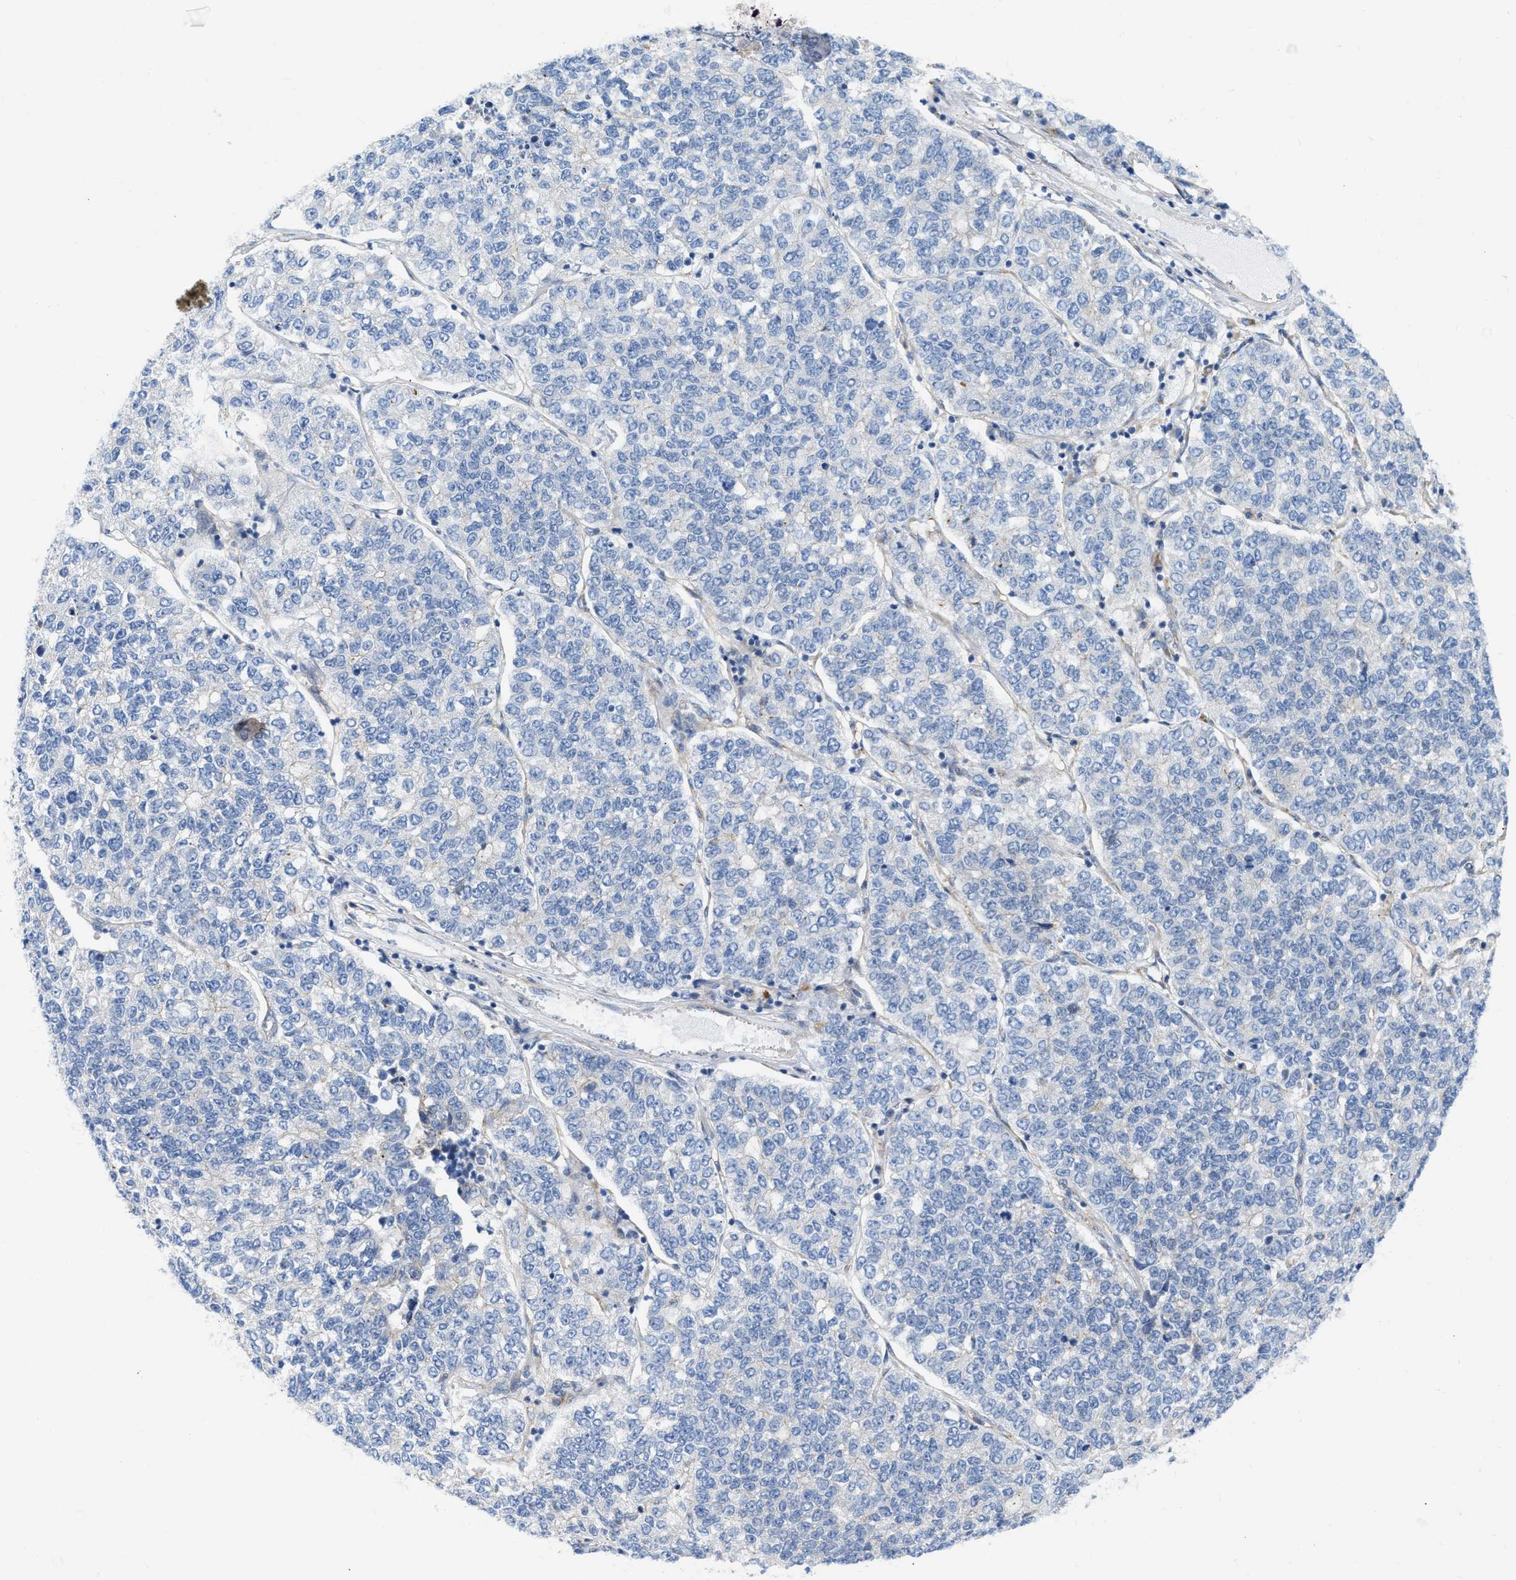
{"staining": {"intensity": "negative", "quantity": "none", "location": "none"}, "tissue": "lung cancer", "cell_type": "Tumor cells", "image_type": "cancer", "snomed": [{"axis": "morphology", "description": "Adenocarcinoma, NOS"}, {"axis": "topography", "description": "Lung"}], "caption": "Immunohistochemical staining of human adenocarcinoma (lung) displays no significant expression in tumor cells.", "gene": "FHL1", "patient": {"sex": "male", "age": 49}}